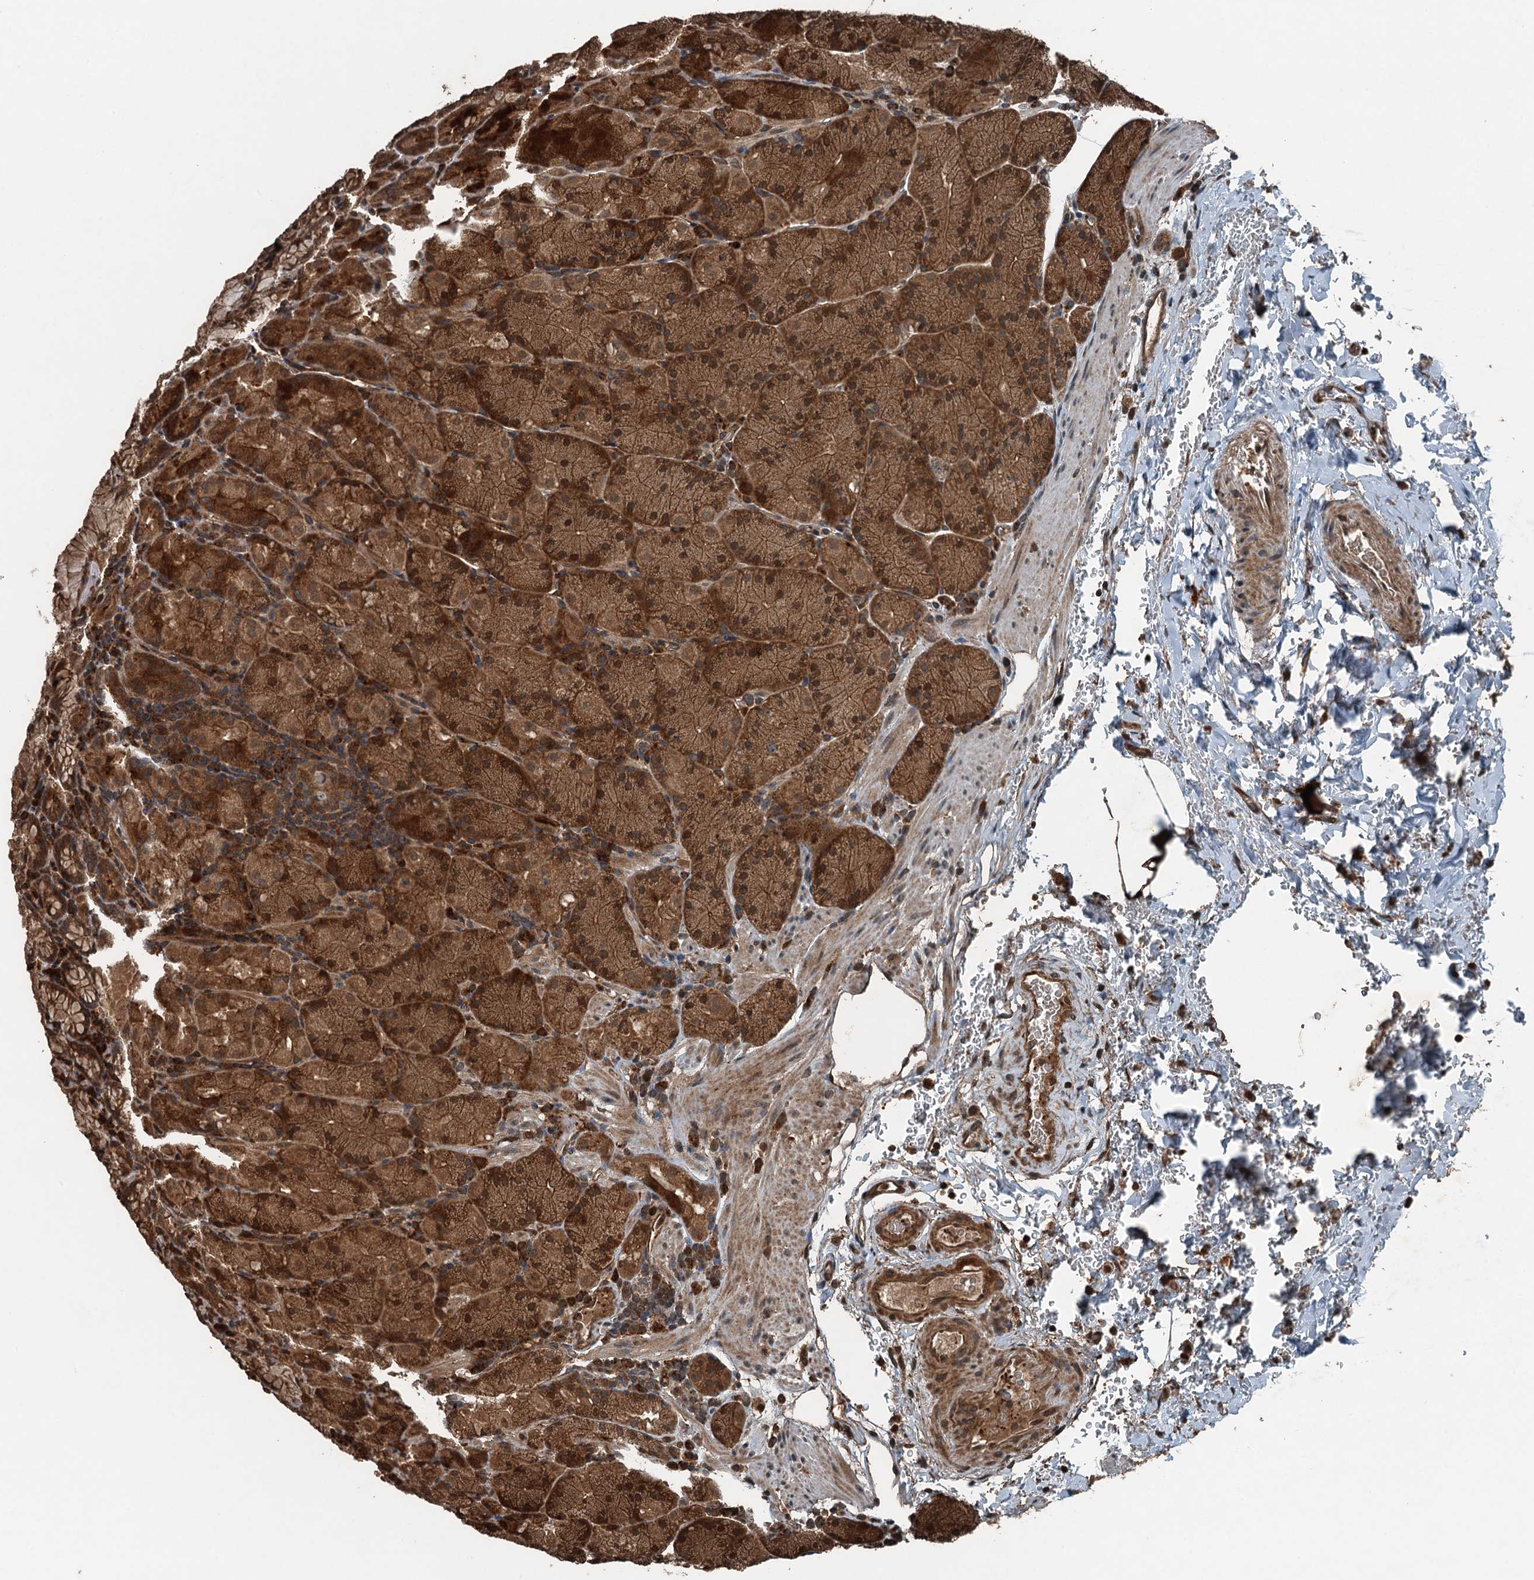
{"staining": {"intensity": "moderate", "quantity": ">75%", "location": "cytoplasmic/membranous,nuclear"}, "tissue": "stomach", "cell_type": "Glandular cells", "image_type": "normal", "snomed": [{"axis": "morphology", "description": "Normal tissue, NOS"}, {"axis": "topography", "description": "Stomach, upper"}, {"axis": "topography", "description": "Stomach, lower"}], "caption": "Approximately >75% of glandular cells in unremarkable stomach demonstrate moderate cytoplasmic/membranous,nuclear protein expression as visualized by brown immunohistochemical staining.", "gene": "TCTN1", "patient": {"sex": "male", "age": 80}}